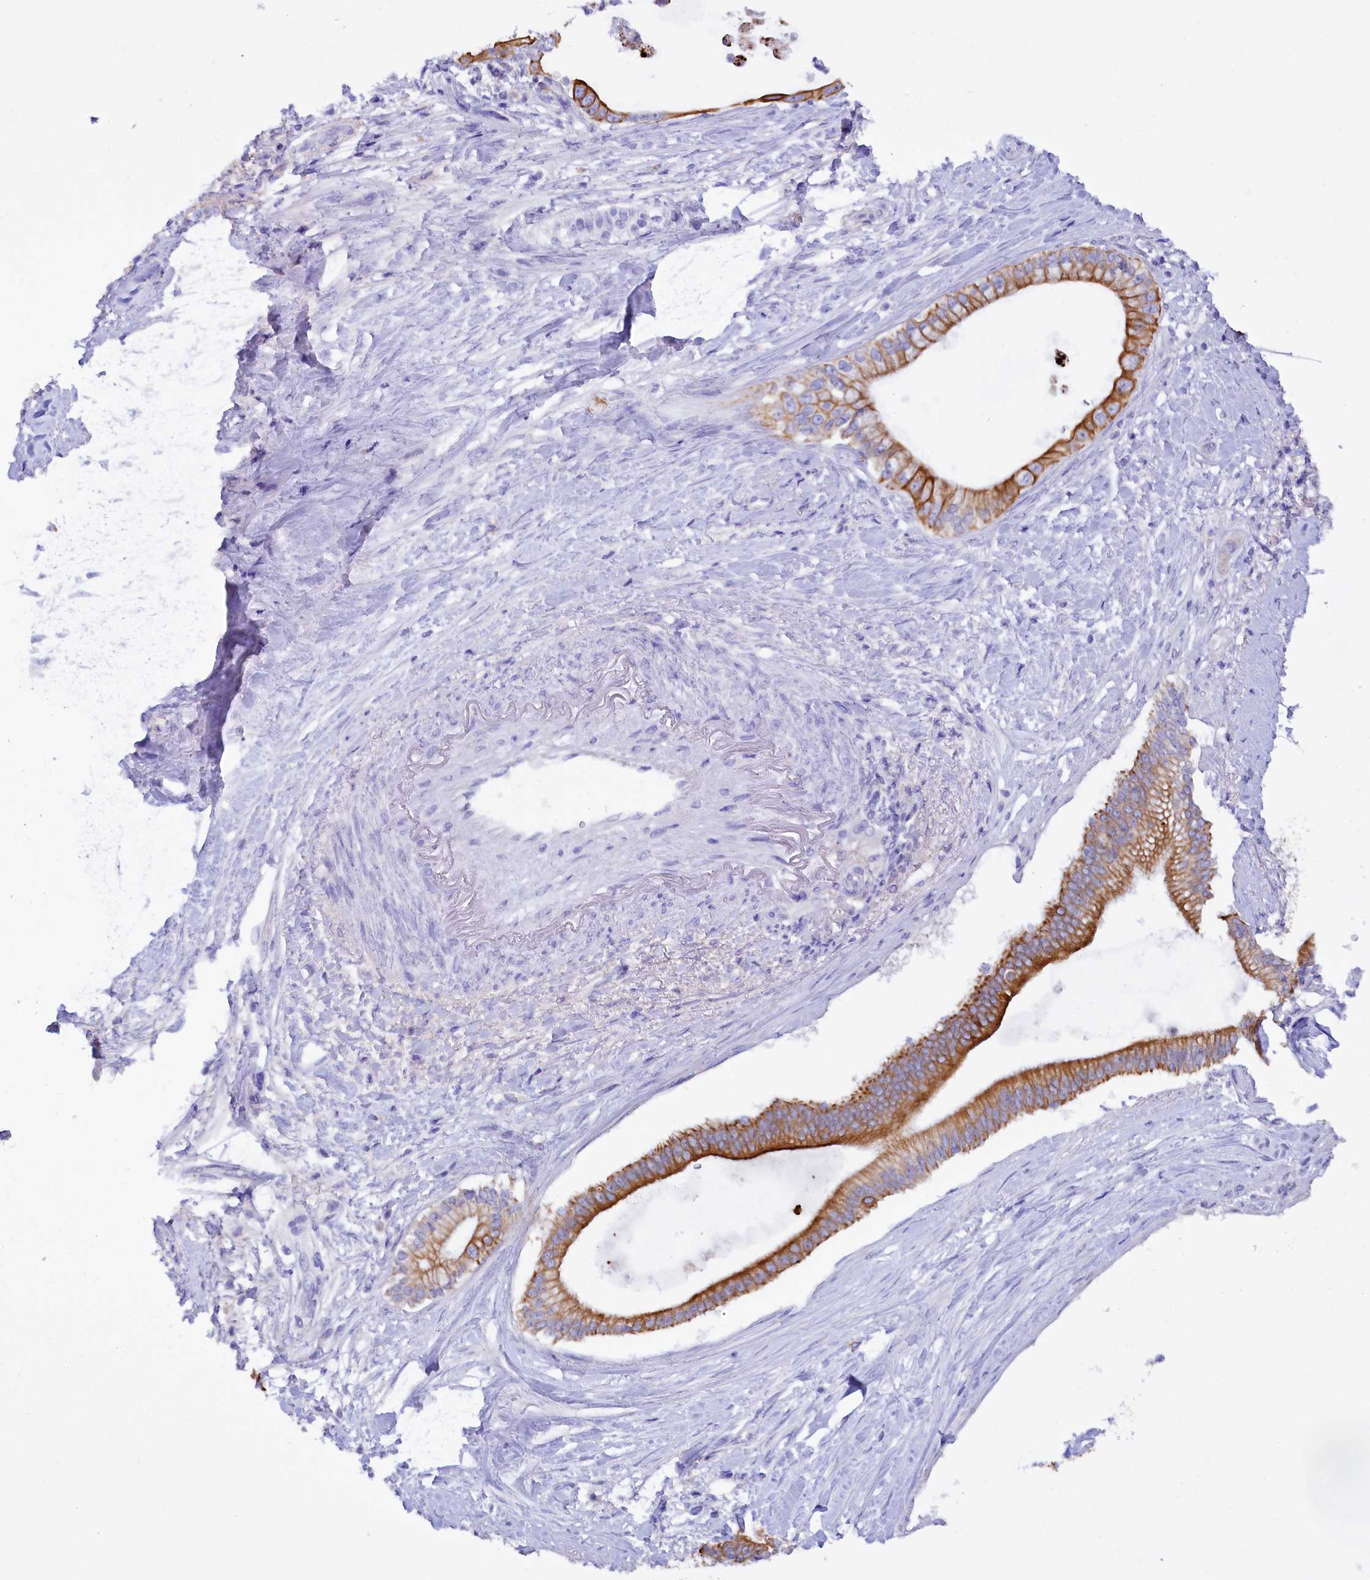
{"staining": {"intensity": "moderate", "quantity": ">75%", "location": "cytoplasmic/membranous"}, "tissue": "pancreatic cancer", "cell_type": "Tumor cells", "image_type": "cancer", "snomed": [{"axis": "morphology", "description": "Adenocarcinoma, NOS"}, {"axis": "topography", "description": "Pancreas"}], "caption": "This histopathology image shows IHC staining of human pancreatic cancer, with medium moderate cytoplasmic/membranous positivity in about >75% of tumor cells.", "gene": "FAAP20", "patient": {"sex": "male", "age": 68}}